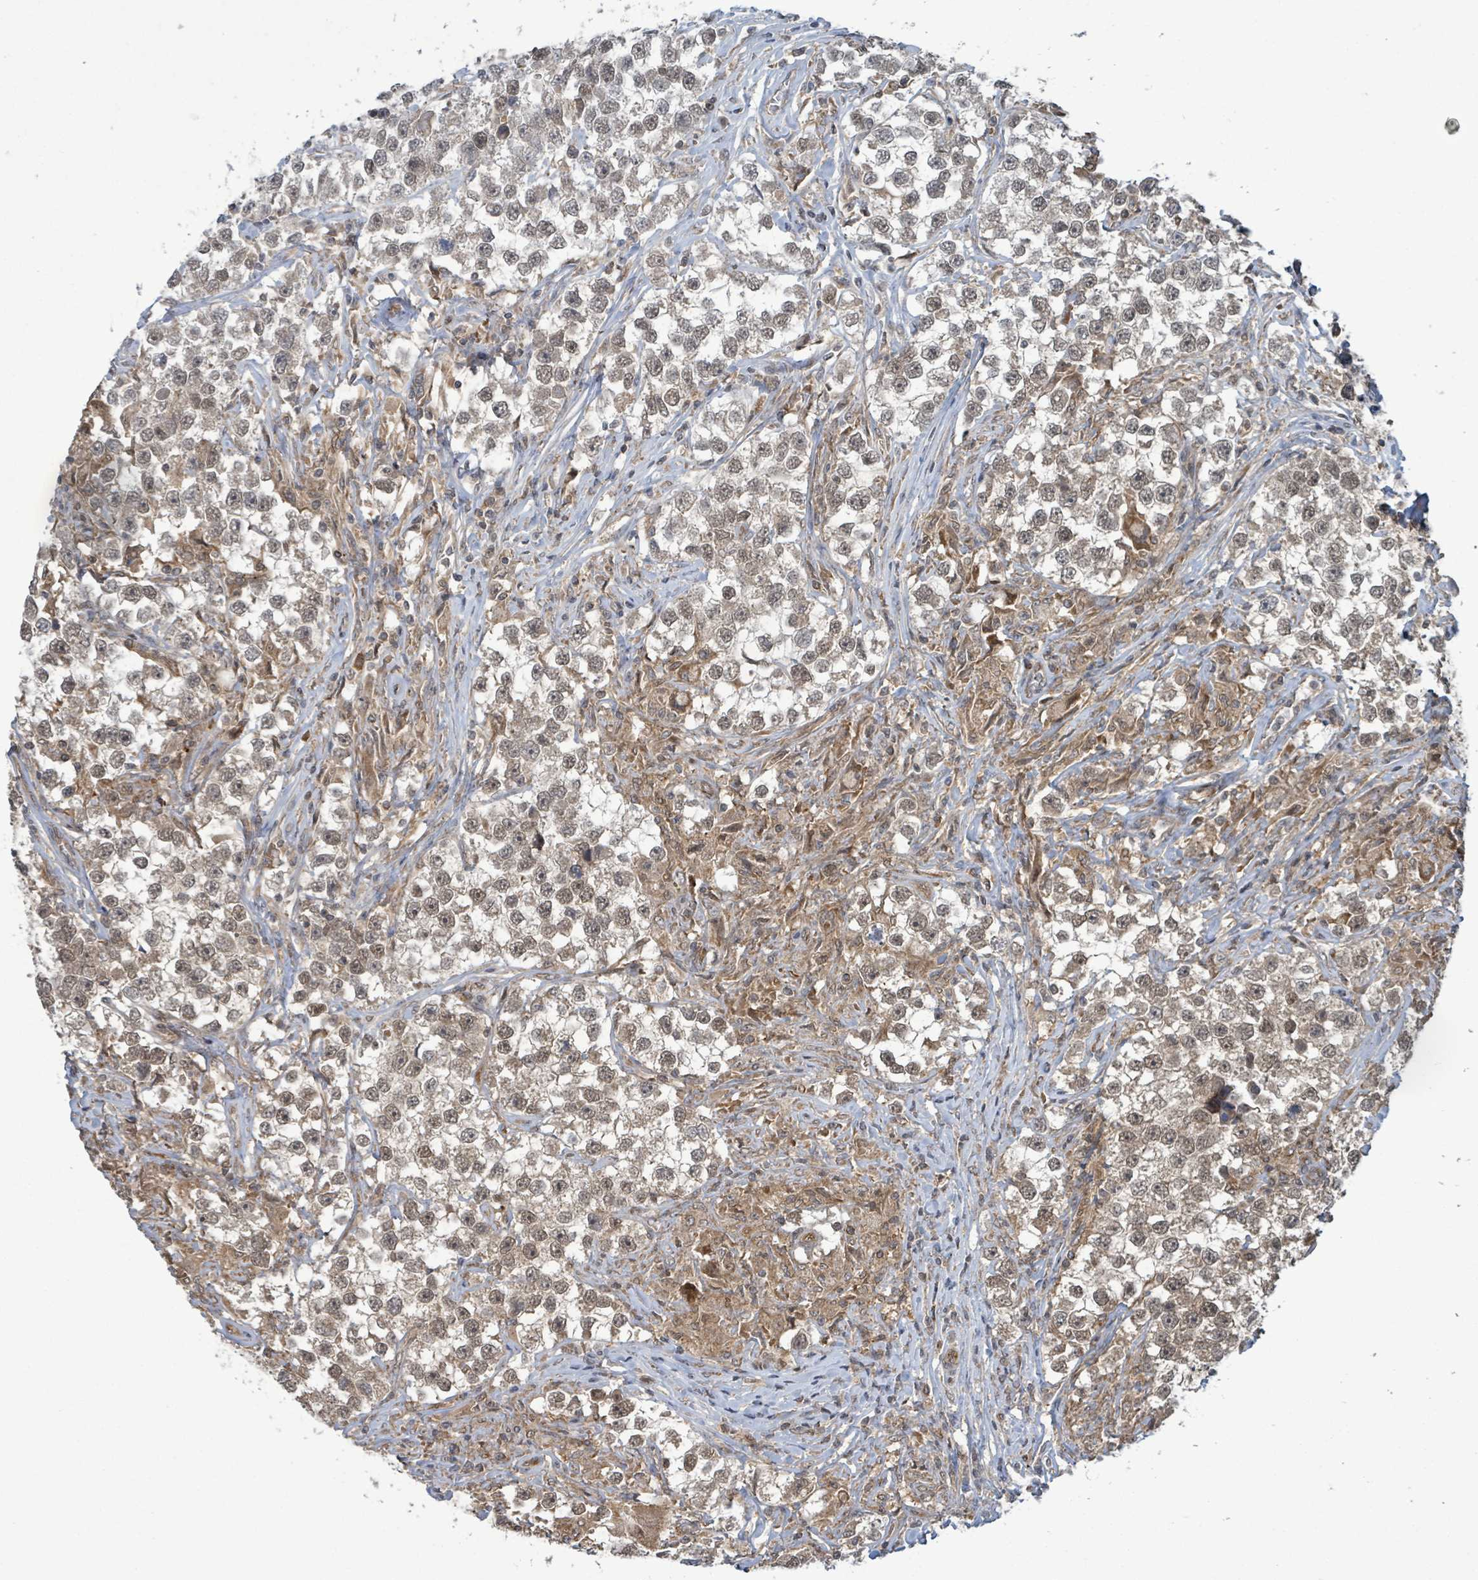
{"staining": {"intensity": "moderate", "quantity": ">75%", "location": "cytoplasmic/membranous,nuclear"}, "tissue": "testis cancer", "cell_type": "Tumor cells", "image_type": "cancer", "snomed": [{"axis": "morphology", "description": "Seminoma, NOS"}, {"axis": "topography", "description": "Testis"}], "caption": "A brown stain shows moderate cytoplasmic/membranous and nuclear staining of a protein in testis seminoma tumor cells.", "gene": "KLC1", "patient": {"sex": "male", "age": 46}}